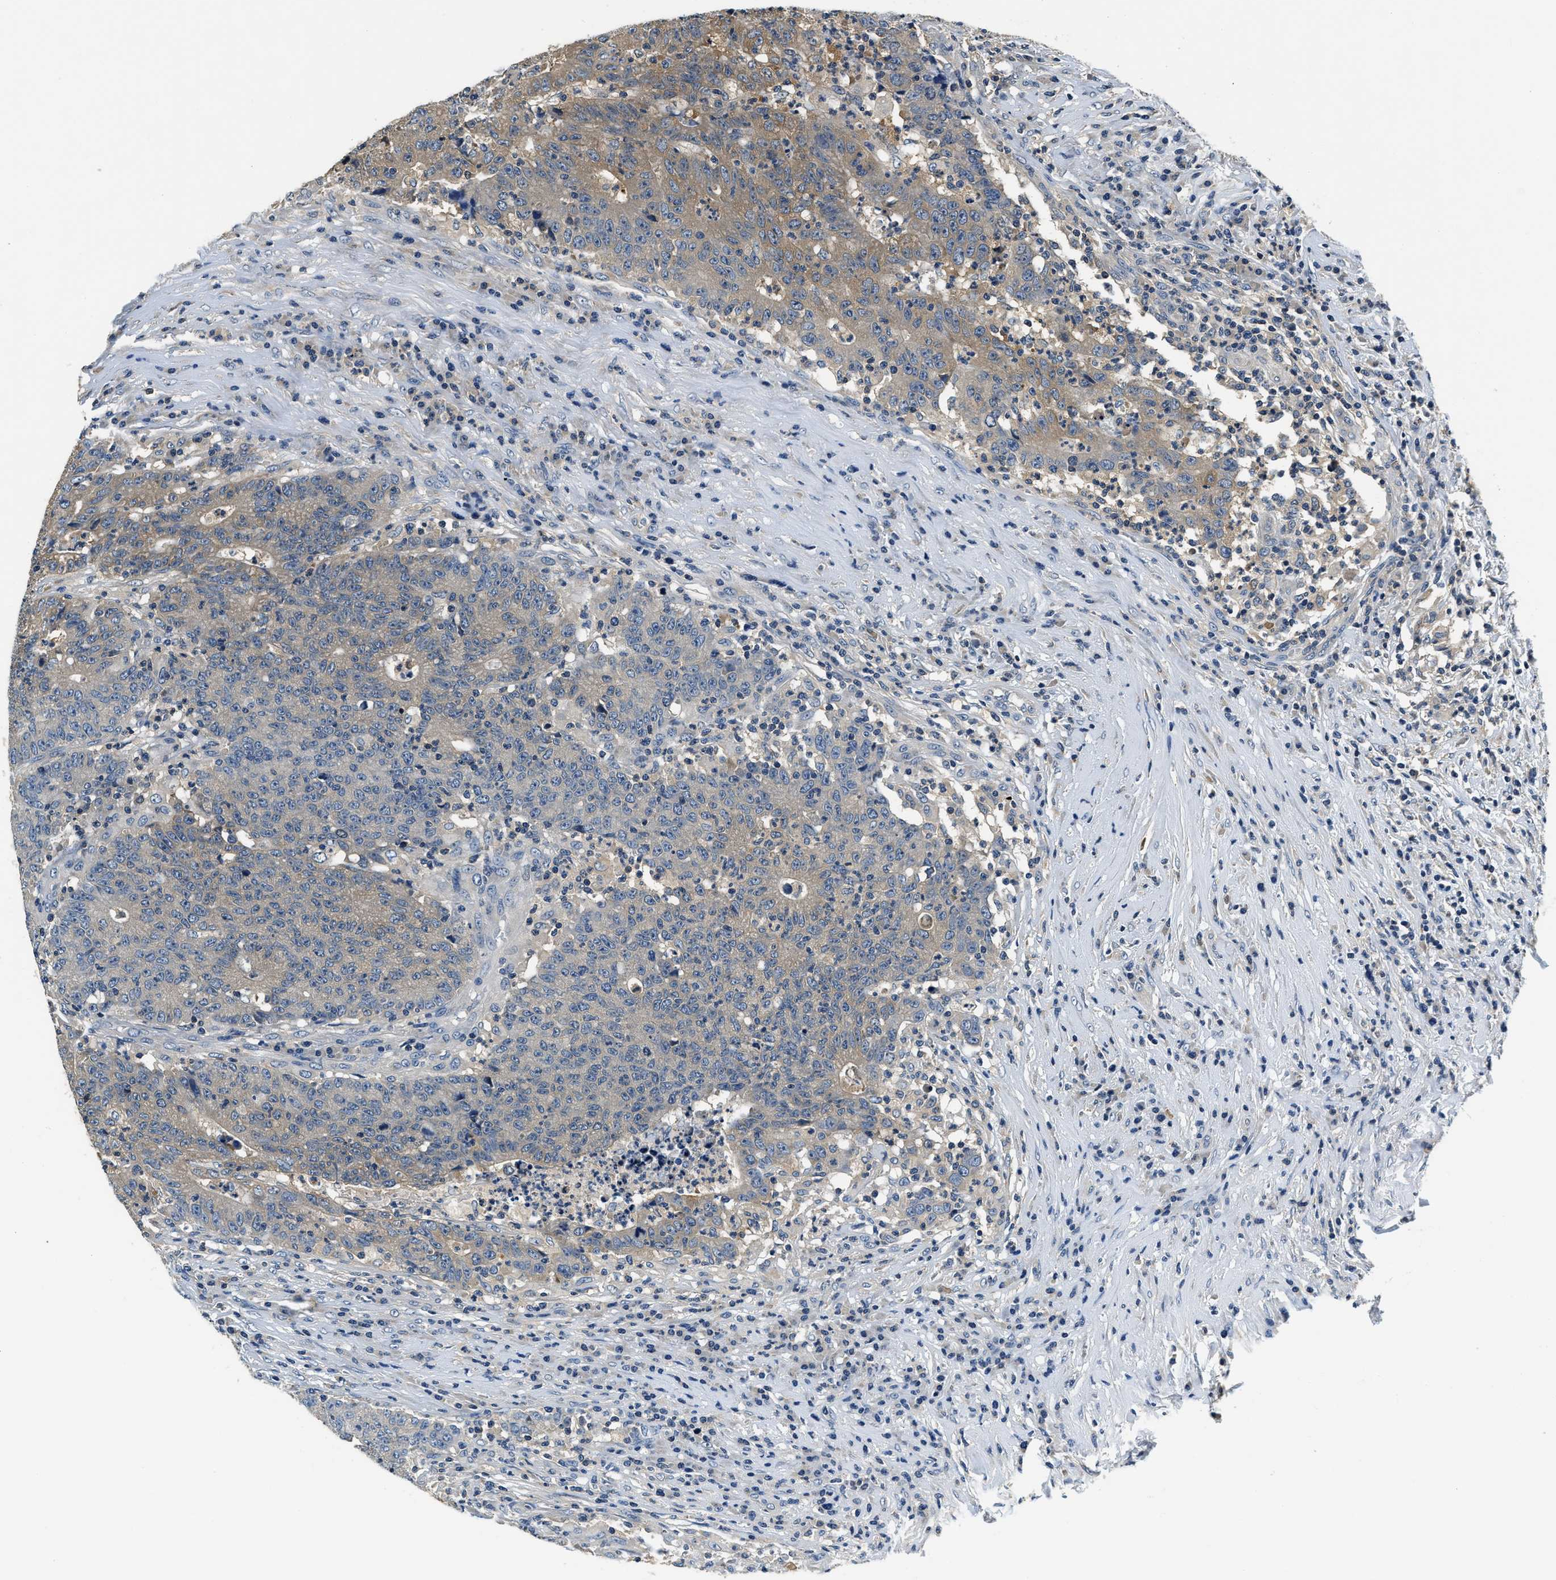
{"staining": {"intensity": "moderate", "quantity": "<25%", "location": "cytoplasmic/membranous"}, "tissue": "colorectal cancer", "cell_type": "Tumor cells", "image_type": "cancer", "snomed": [{"axis": "morphology", "description": "Normal tissue, NOS"}, {"axis": "morphology", "description": "Adenocarcinoma, NOS"}, {"axis": "topography", "description": "Colon"}], "caption": "Colorectal cancer stained with a brown dye reveals moderate cytoplasmic/membranous positive staining in approximately <25% of tumor cells.", "gene": "RESF1", "patient": {"sex": "female", "age": 75}}